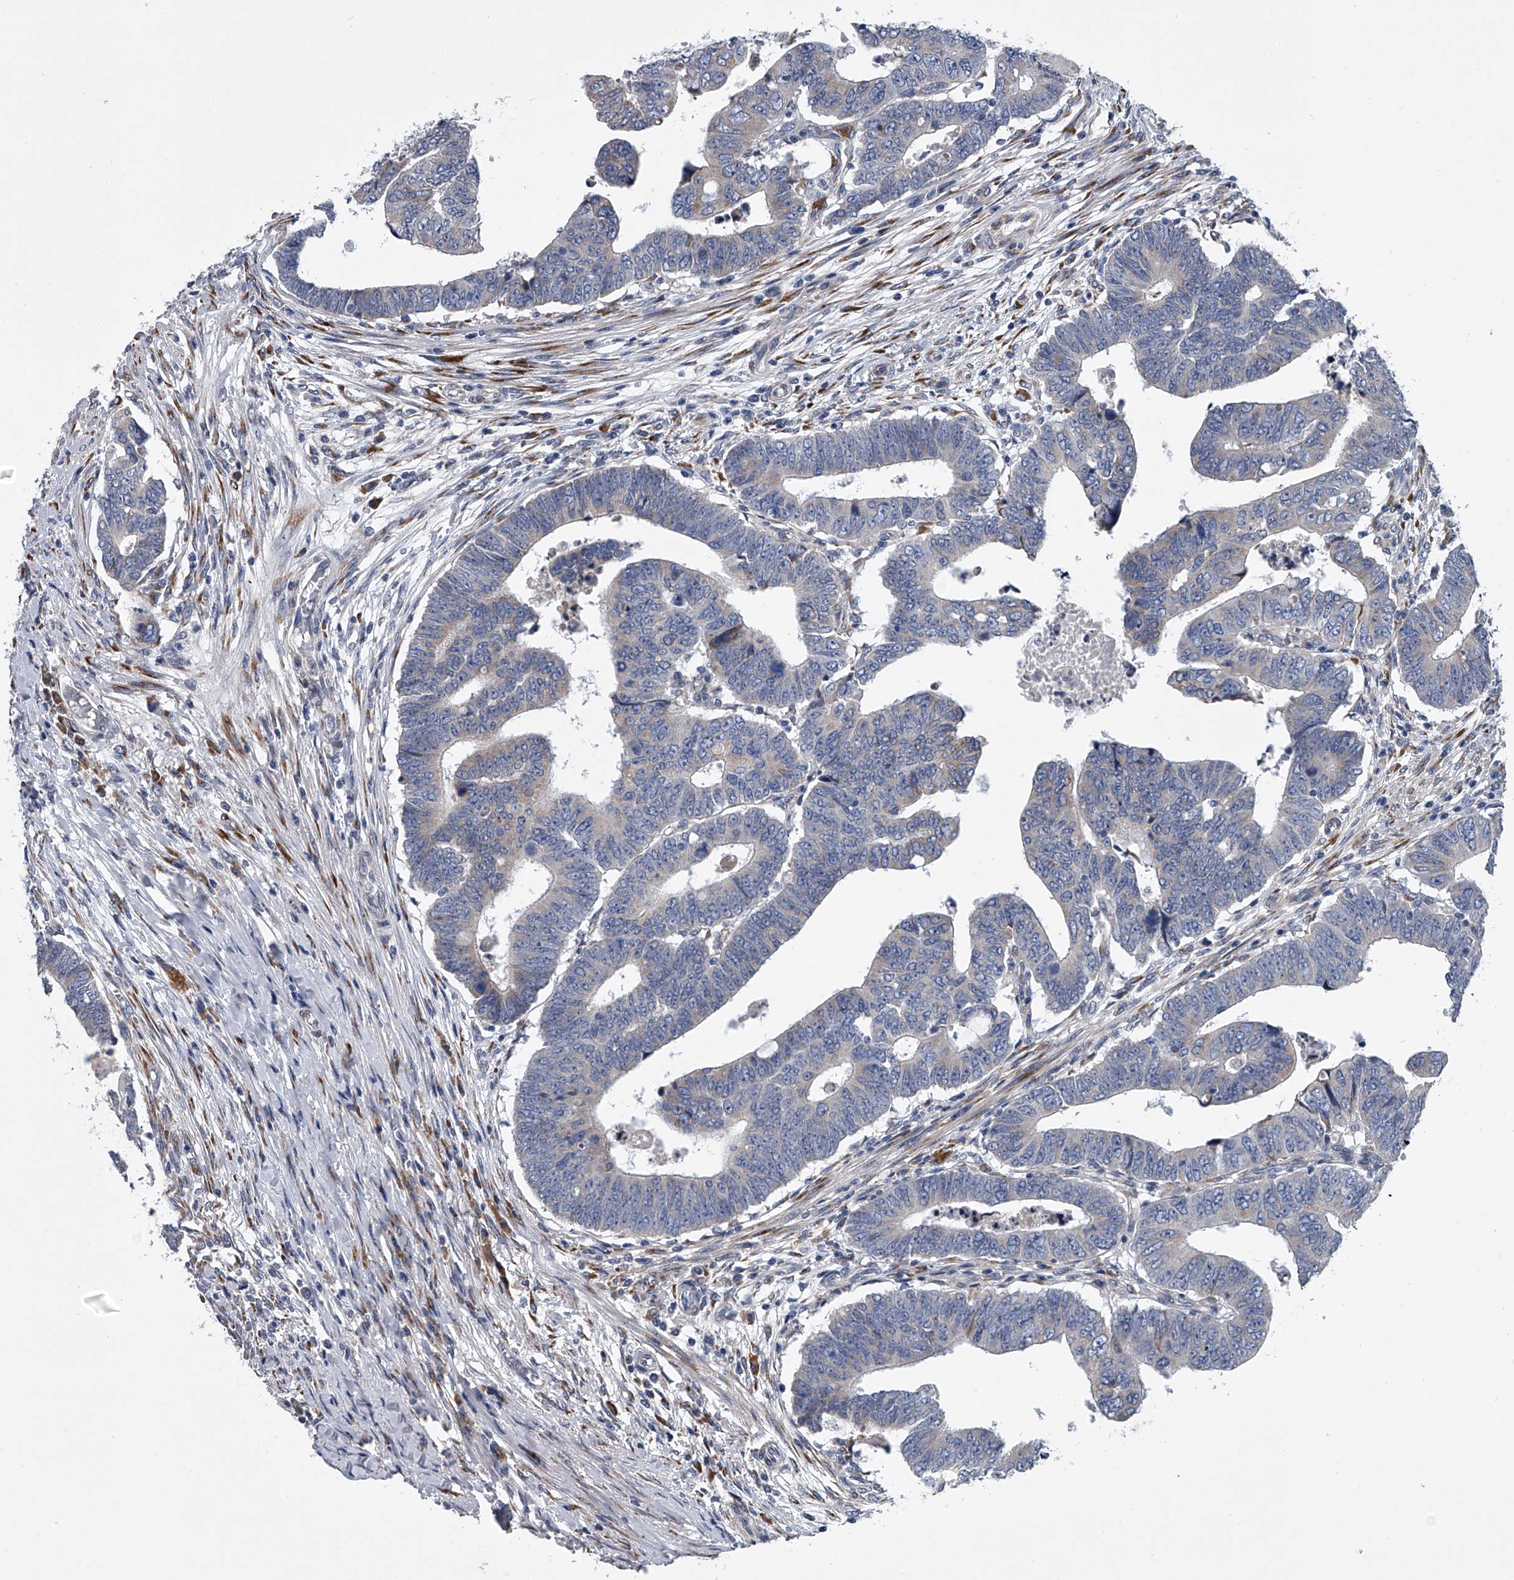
{"staining": {"intensity": "negative", "quantity": "none", "location": "none"}, "tissue": "colorectal cancer", "cell_type": "Tumor cells", "image_type": "cancer", "snomed": [{"axis": "morphology", "description": "Normal tissue, NOS"}, {"axis": "morphology", "description": "Adenocarcinoma, NOS"}, {"axis": "topography", "description": "Rectum"}], "caption": "This is an immunohistochemistry photomicrograph of human colorectal cancer (adenocarcinoma). There is no expression in tumor cells.", "gene": "ABCG1", "patient": {"sex": "female", "age": 65}}